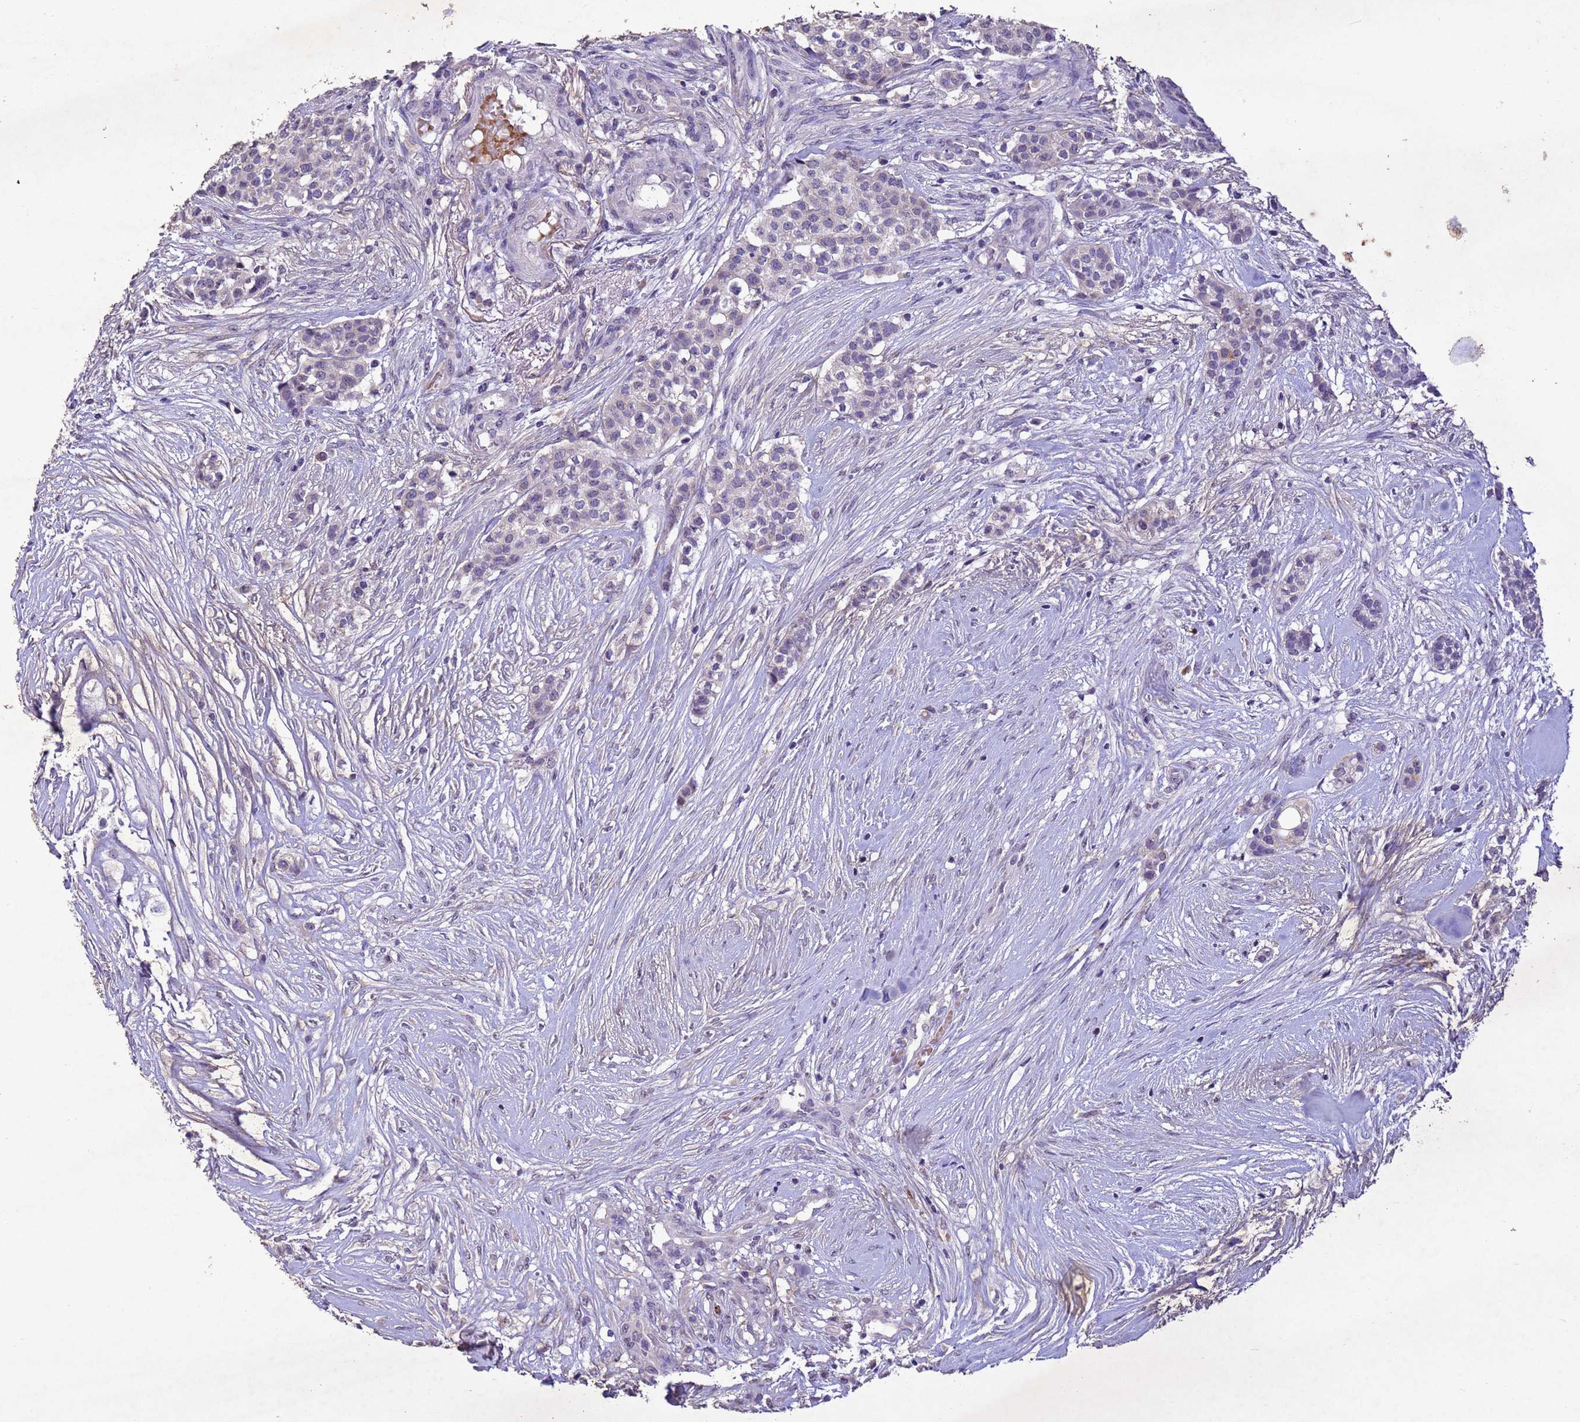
{"staining": {"intensity": "negative", "quantity": "none", "location": "none"}, "tissue": "head and neck cancer", "cell_type": "Tumor cells", "image_type": "cancer", "snomed": [{"axis": "morphology", "description": "Adenocarcinoma, NOS"}, {"axis": "topography", "description": "Head-Neck"}], "caption": "DAB (3,3'-diaminobenzidine) immunohistochemical staining of human head and neck cancer reveals no significant expression in tumor cells. (Brightfield microscopy of DAB (3,3'-diaminobenzidine) immunohistochemistry at high magnification).", "gene": "NLRP11", "patient": {"sex": "male", "age": 81}}